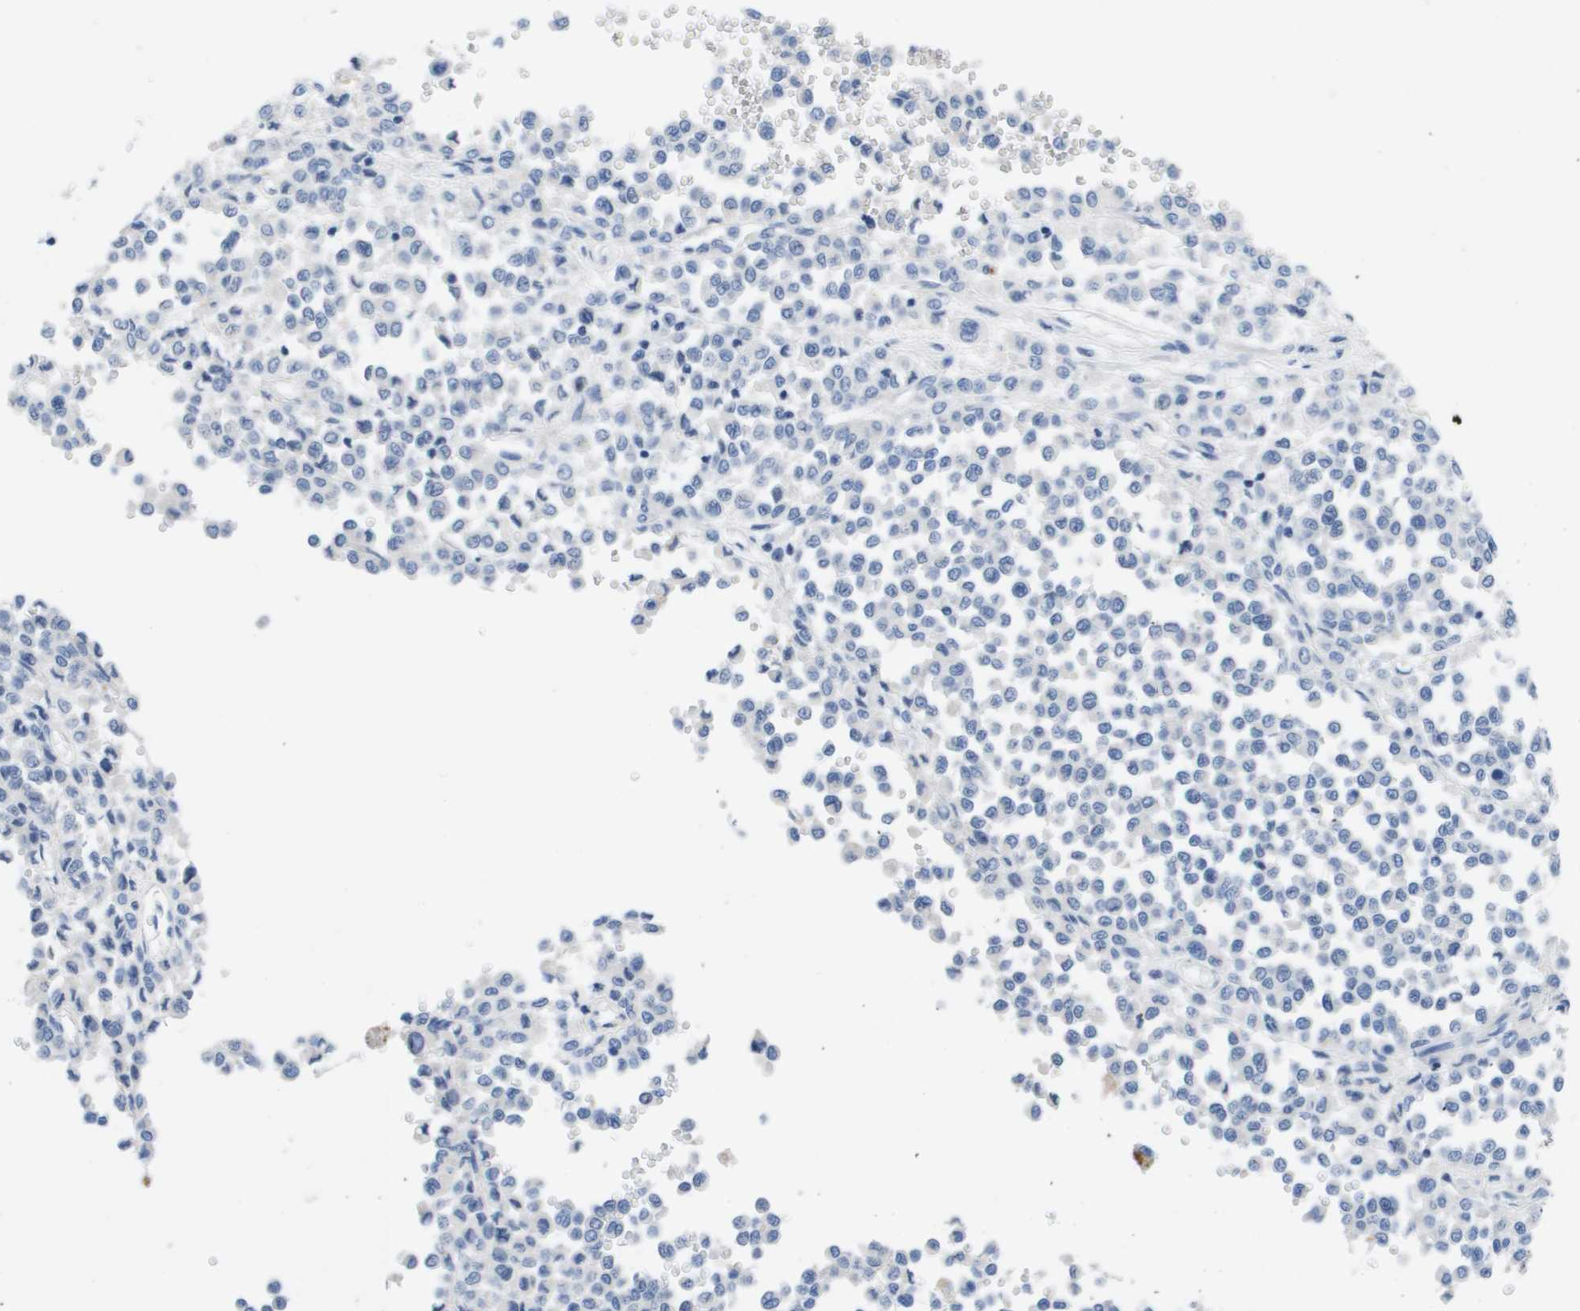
{"staining": {"intensity": "negative", "quantity": "none", "location": "none"}, "tissue": "melanoma", "cell_type": "Tumor cells", "image_type": "cancer", "snomed": [{"axis": "morphology", "description": "Malignant melanoma, Metastatic site"}, {"axis": "topography", "description": "Pancreas"}], "caption": "High power microscopy photomicrograph of an immunohistochemistry (IHC) micrograph of melanoma, revealing no significant expression in tumor cells.", "gene": "MS4A1", "patient": {"sex": "female", "age": 30}}